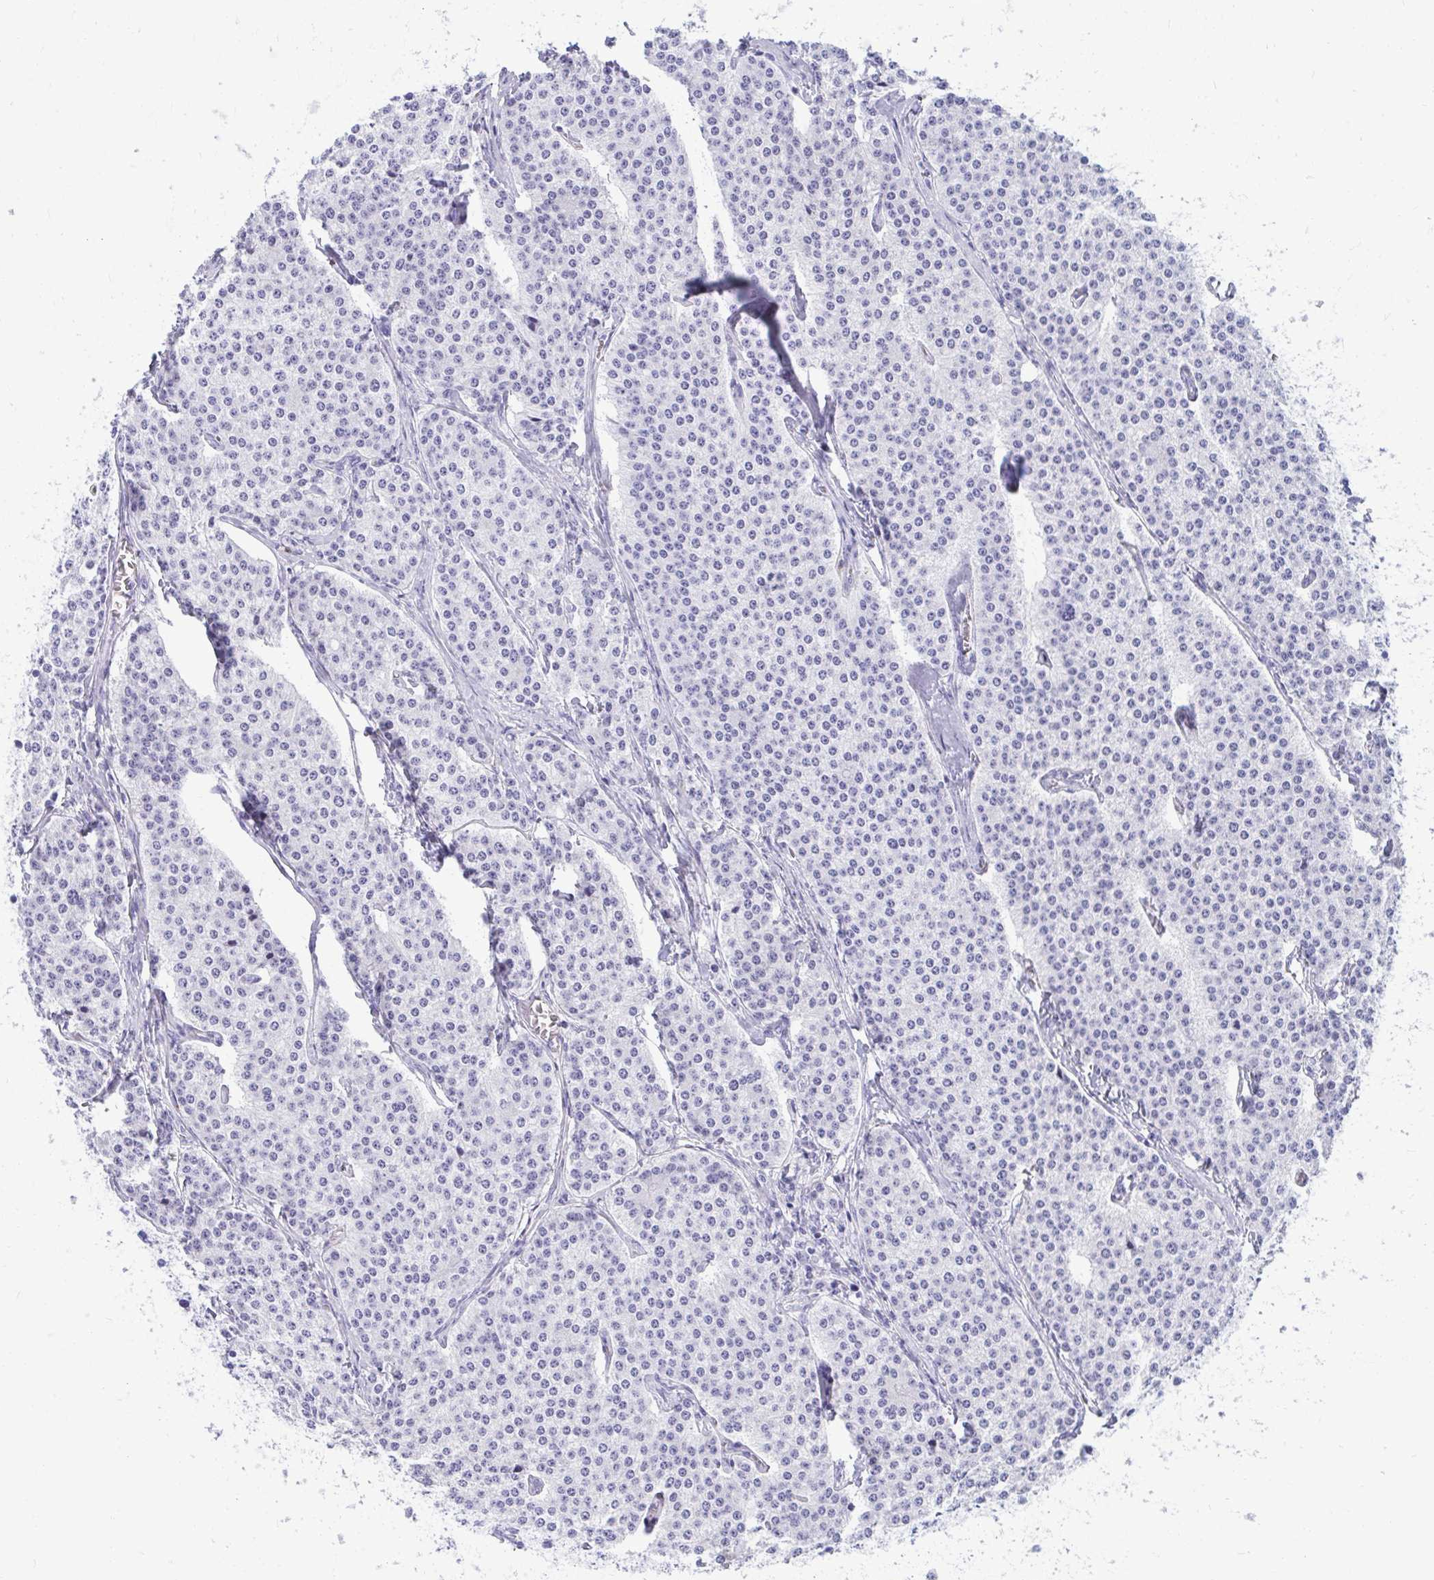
{"staining": {"intensity": "negative", "quantity": "none", "location": "none"}, "tissue": "carcinoid", "cell_type": "Tumor cells", "image_type": "cancer", "snomed": [{"axis": "morphology", "description": "Carcinoid, malignant, NOS"}, {"axis": "topography", "description": "Small intestine"}], "caption": "The image reveals no significant positivity in tumor cells of carcinoid. (DAB (3,3'-diaminobenzidine) IHC with hematoxylin counter stain).", "gene": "SHISA8", "patient": {"sex": "female", "age": 64}}